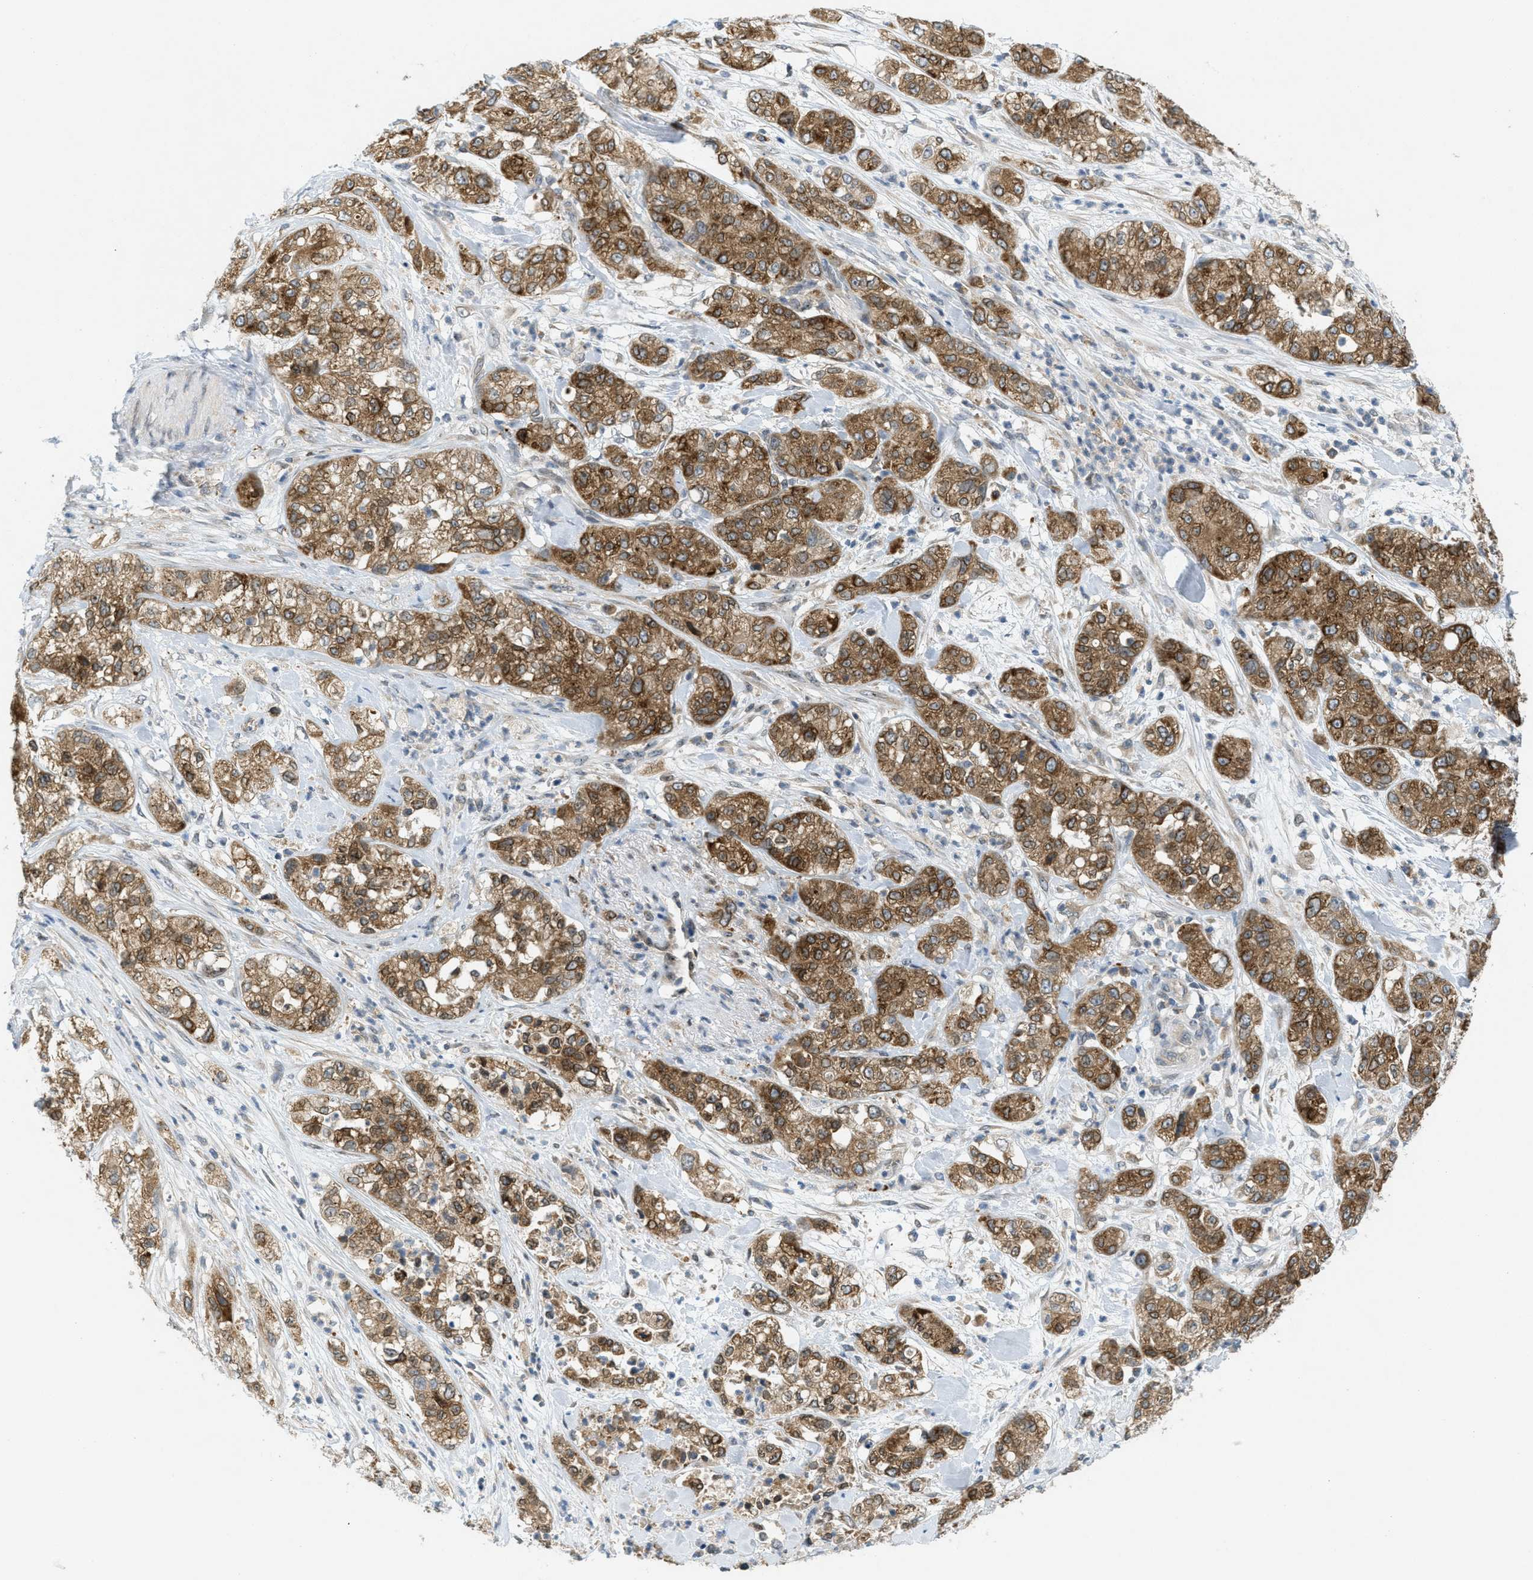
{"staining": {"intensity": "moderate", "quantity": ">75%", "location": "cytoplasmic/membranous"}, "tissue": "pancreatic cancer", "cell_type": "Tumor cells", "image_type": "cancer", "snomed": [{"axis": "morphology", "description": "Adenocarcinoma, NOS"}, {"axis": "topography", "description": "Pancreas"}], "caption": "Immunohistochemistry (DAB) staining of pancreatic cancer (adenocarcinoma) reveals moderate cytoplasmic/membranous protein positivity in approximately >75% of tumor cells.", "gene": "SIGMAR1", "patient": {"sex": "female", "age": 78}}